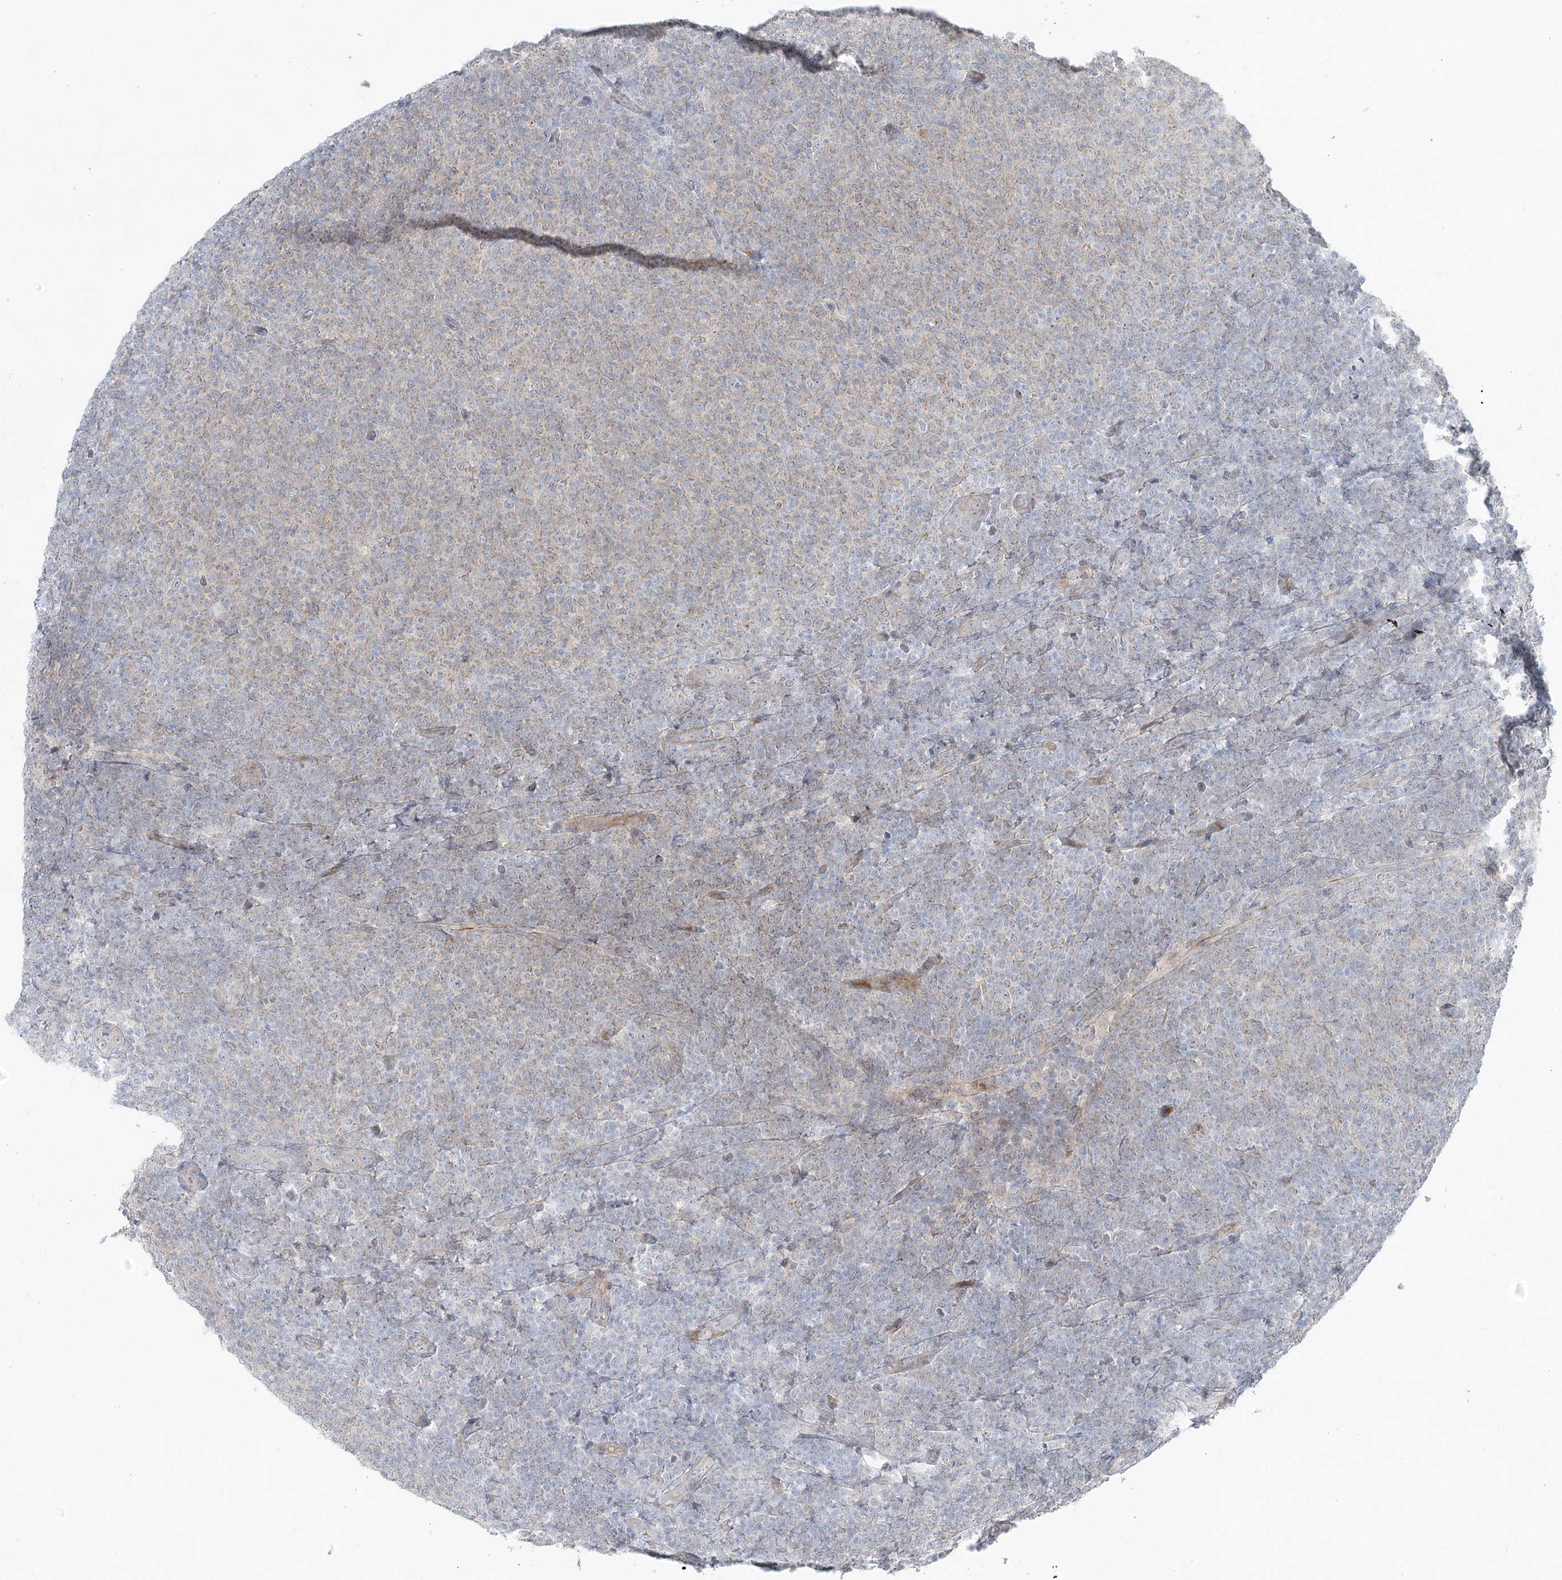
{"staining": {"intensity": "negative", "quantity": "none", "location": "none"}, "tissue": "lymphoma", "cell_type": "Tumor cells", "image_type": "cancer", "snomed": [{"axis": "morphology", "description": "Malignant lymphoma, non-Hodgkin's type, Low grade"}, {"axis": "topography", "description": "Lymph node"}], "caption": "Image shows no protein expression in tumor cells of lymphoma tissue.", "gene": "LRP2BP", "patient": {"sex": "male", "age": 66}}